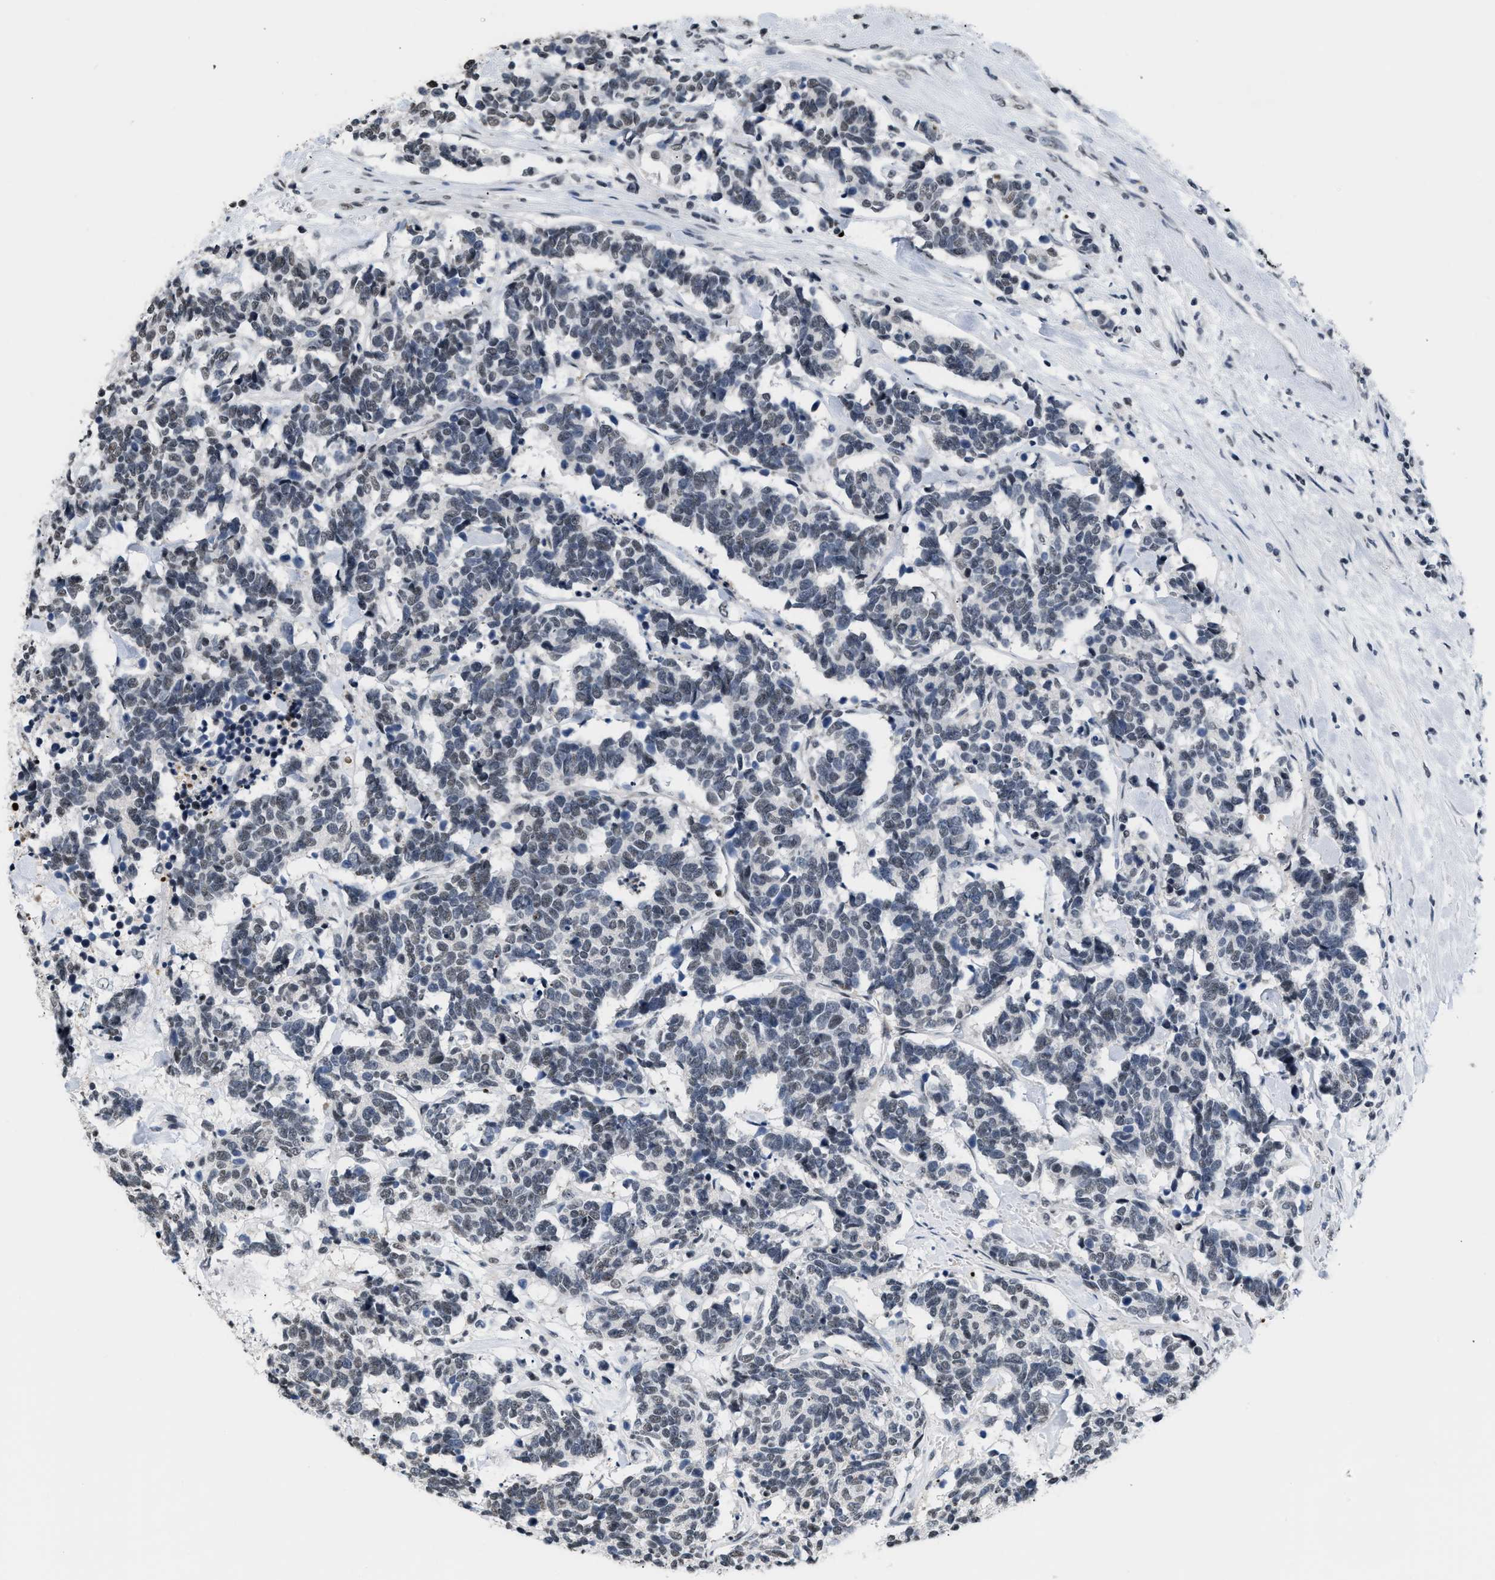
{"staining": {"intensity": "weak", "quantity": "<25%", "location": "nuclear"}, "tissue": "carcinoid", "cell_type": "Tumor cells", "image_type": "cancer", "snomed": [{"axis": "morphology", "description": "Carcinoma, NOS"}, {"axis": "morphology", "description": "Carcinoid, malignant, NOS"}, {"axis": "topography", "description": "Urinary bladder"}], "caption": "An image of malignant carcinoid stained for a protein displays no brown staining in tumor cells.", "gene": "RAF1", "patient": {"sex": "male", "age": 57}}